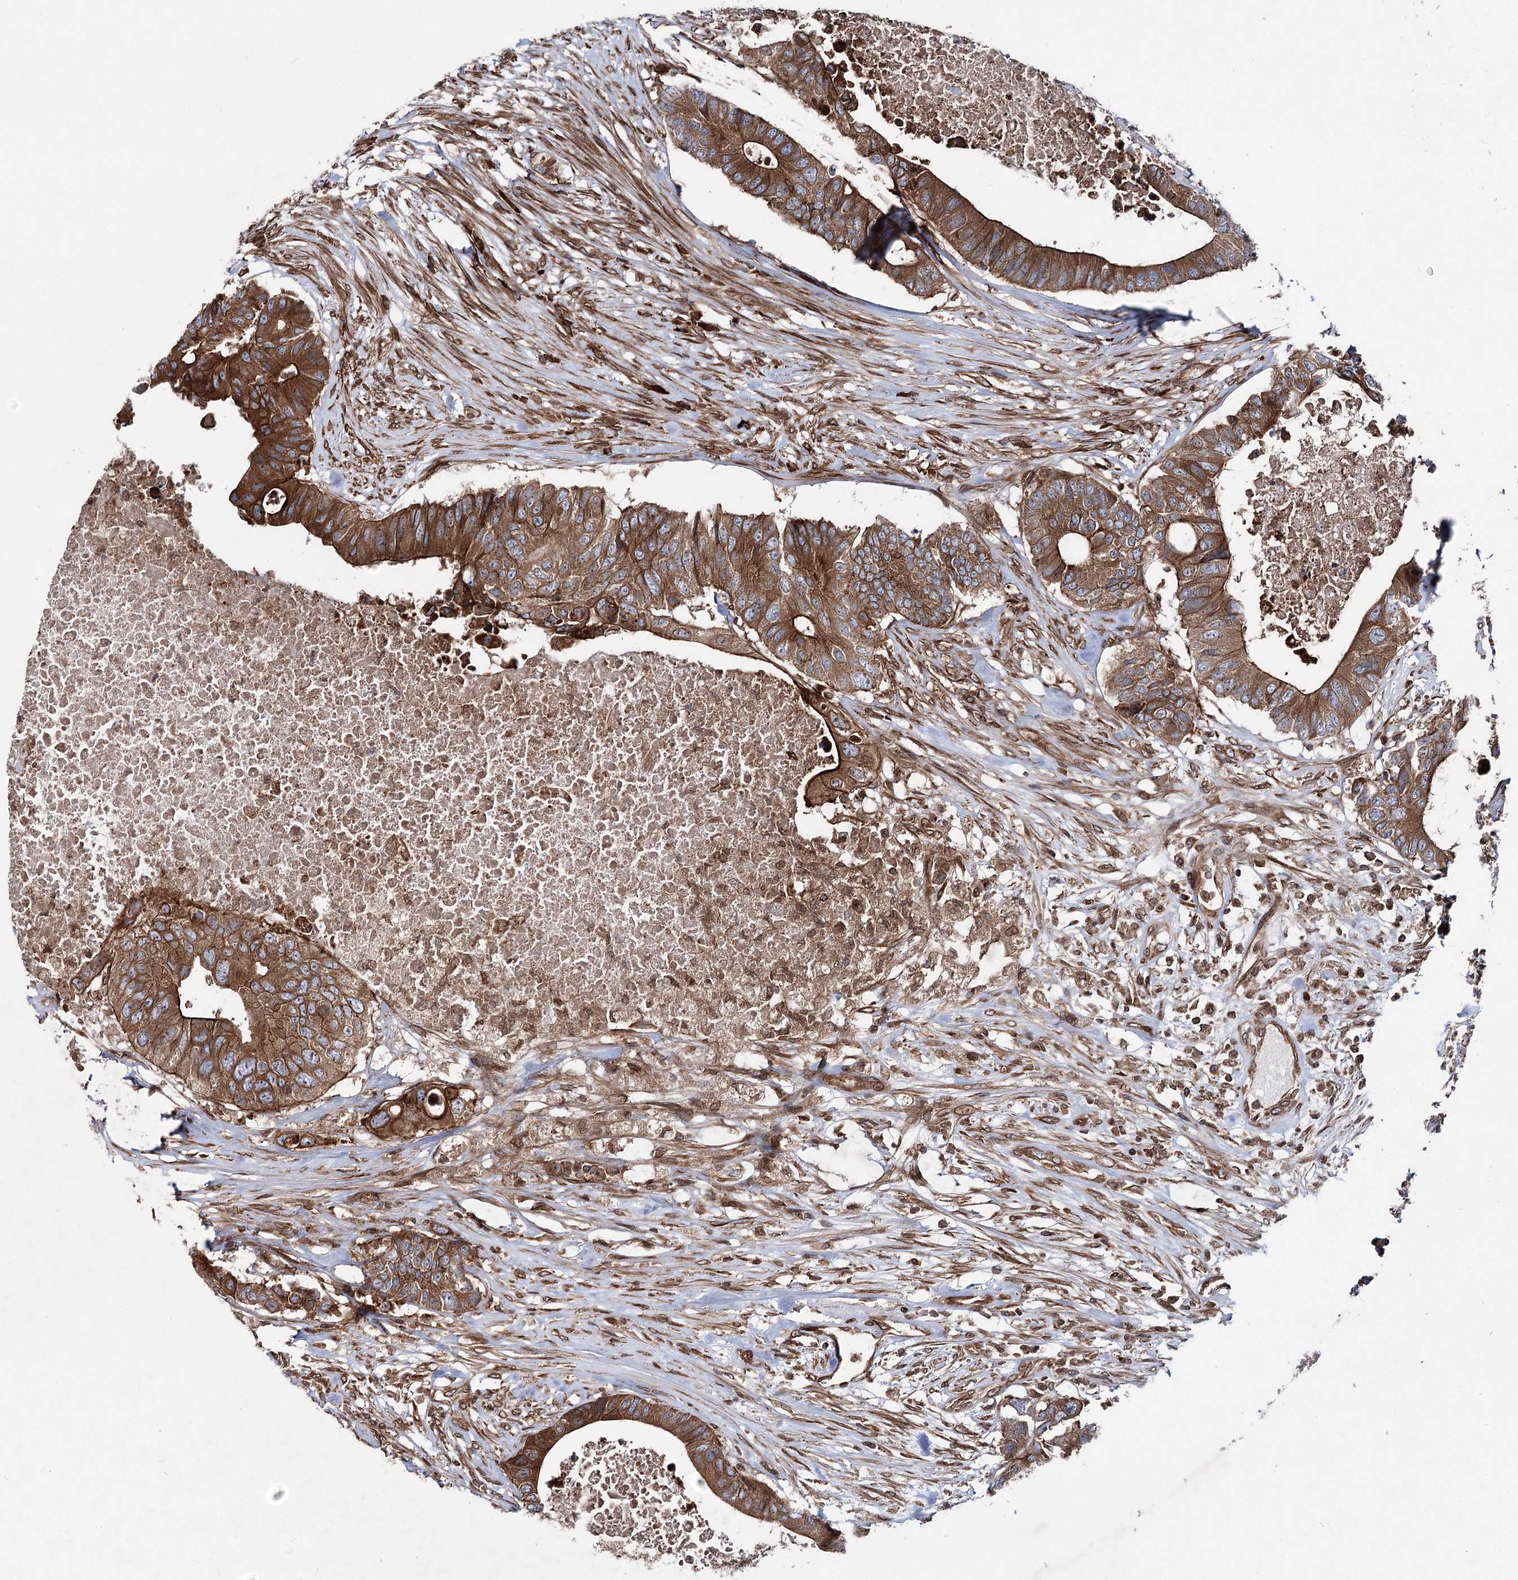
{"staining": {"intensity": "strong", "quantity": ">75%", "location": "cytoplasmic/membranous"}, "tissue": "colorectal cancer", "cell_type": "Tumor cells", "image_type": "cancer", "snomed": [{"axis": "morphology", "description": "Adenocarcinoma, NOS"}, {"axis": "topography", "description": "Colon"}], "caption": "This is a micrograph of immunohistochemistry staining of colorectal adenocarcinoma, which shows strong positivity in the cytoplasmic/membranous of tumor cells.", "gene": "FGFR1OP2", "patient": {"sex": "male", "age": 71}}